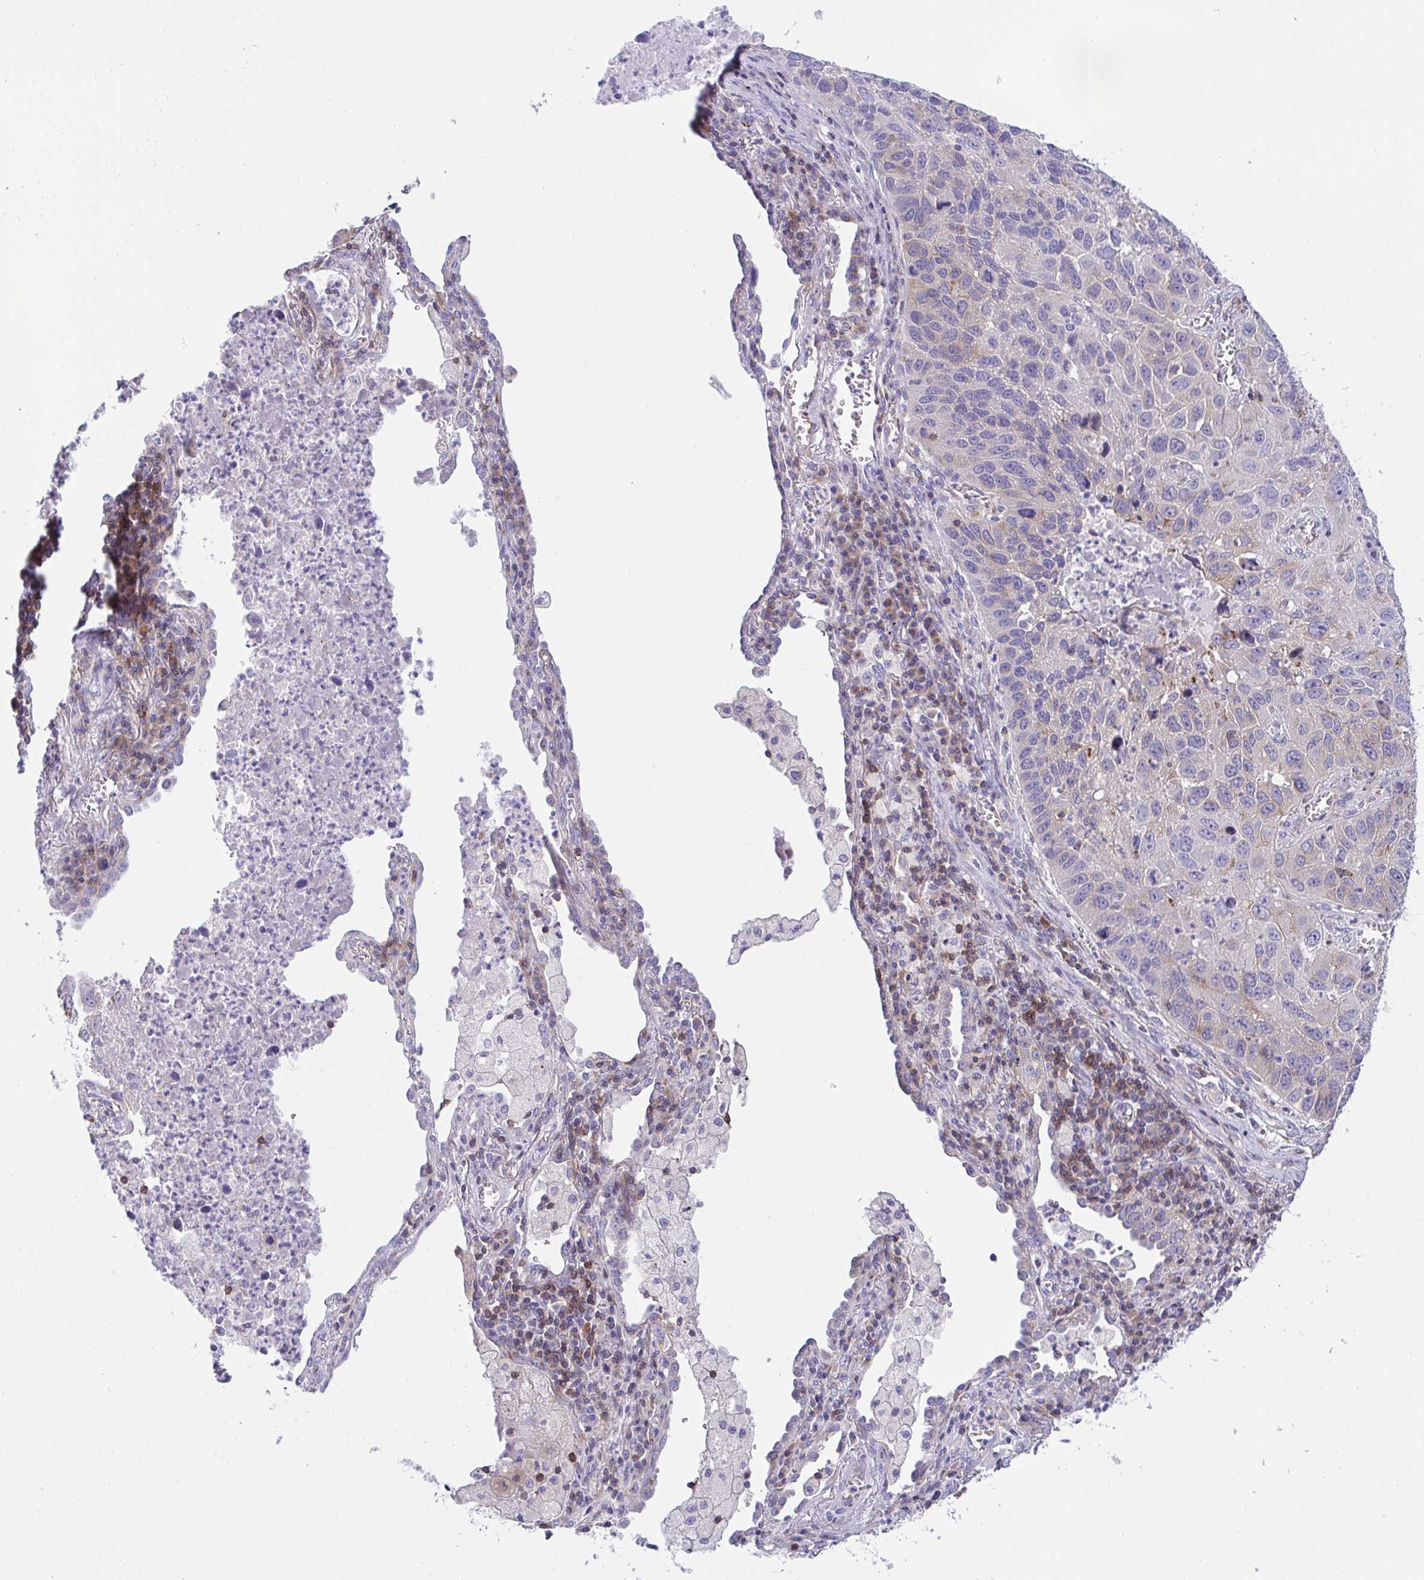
{"staining": {"intensity": "strong", "quantity": "<25%", "location": "cytoplasmic/membranous"}, "tissue": "lung cancer", "cell_type": "Tumor cells", "image_type": "cancer", "snomed": [{"axis": "morphology", "description": "Squamous cell carcinoma, NOS"}, {"axis": "topography", "description": "Lung"}], "caption": "Immunohistochemical staining of lung cancer (squamous cell carcinoma) exhibits medium levels of strong cytoplasmic/membranous protein staining in about <25% of tumor cells. (Stains: DAB (3,3'-diaminobenzidine) in brown, nuclei in blue, Microscopy: brightfield microscopy at high magnification).", "gene": "MIA3", "patient": {"sex": "female", "age": 61}}